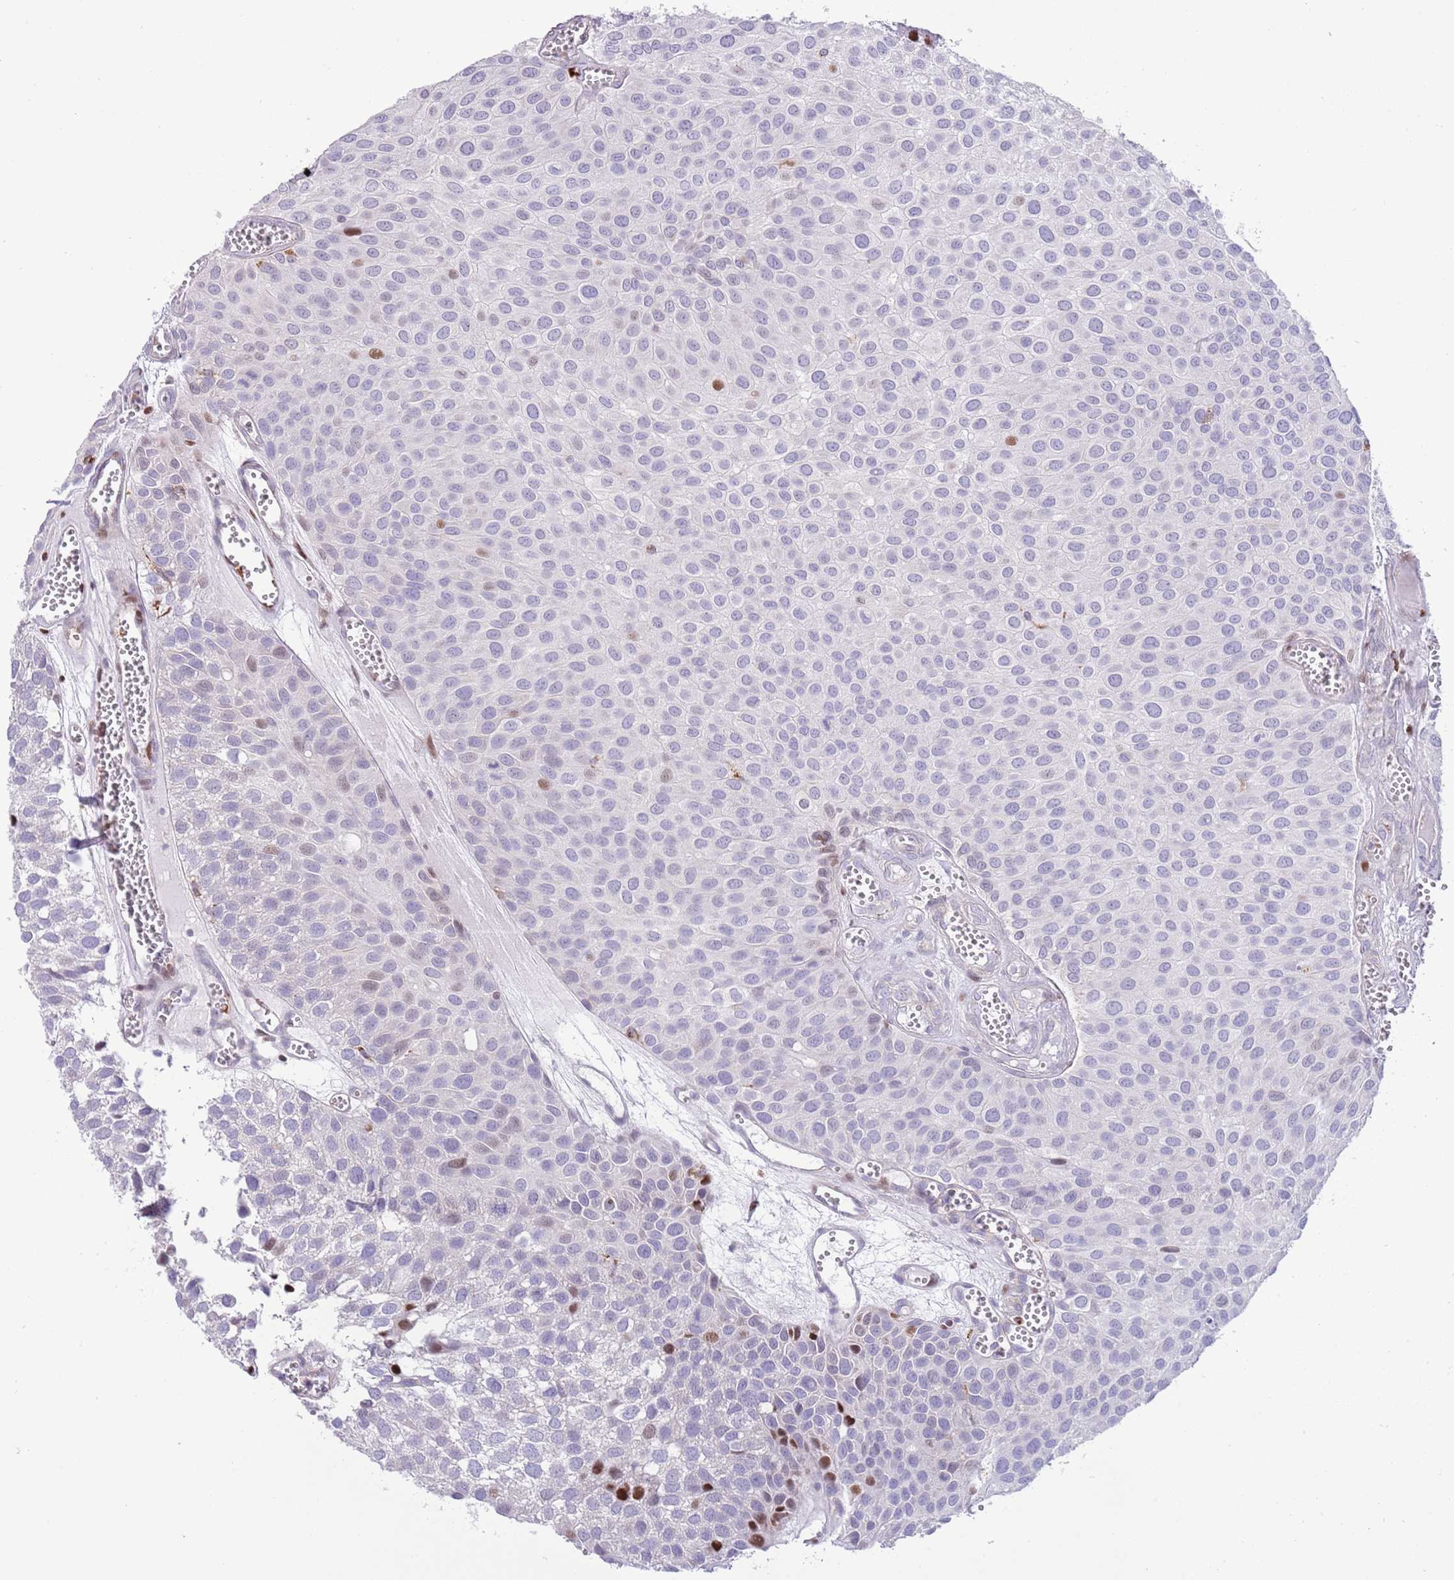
{"staining": {"intensity": "moderate", "quantity": "<25%", "location": "nuclear"}, "tissue": "urothelial cancer", "cell_type": "Tumor cells", "image_type": "cancer", "snomed": [{"axis": "morphology", "description": "Urothelial carcinoma, Low grade"}, {"axis": "topography", "description": "Urinary bladder"}], "caption": "Low-grade urothelial carcinoma stained with a brown dye shows moderate nuclear positive positivity in approximately <25% of tumor cells.", "gene": "ANO8", "patient": {"sex": "male", "age": 88}}